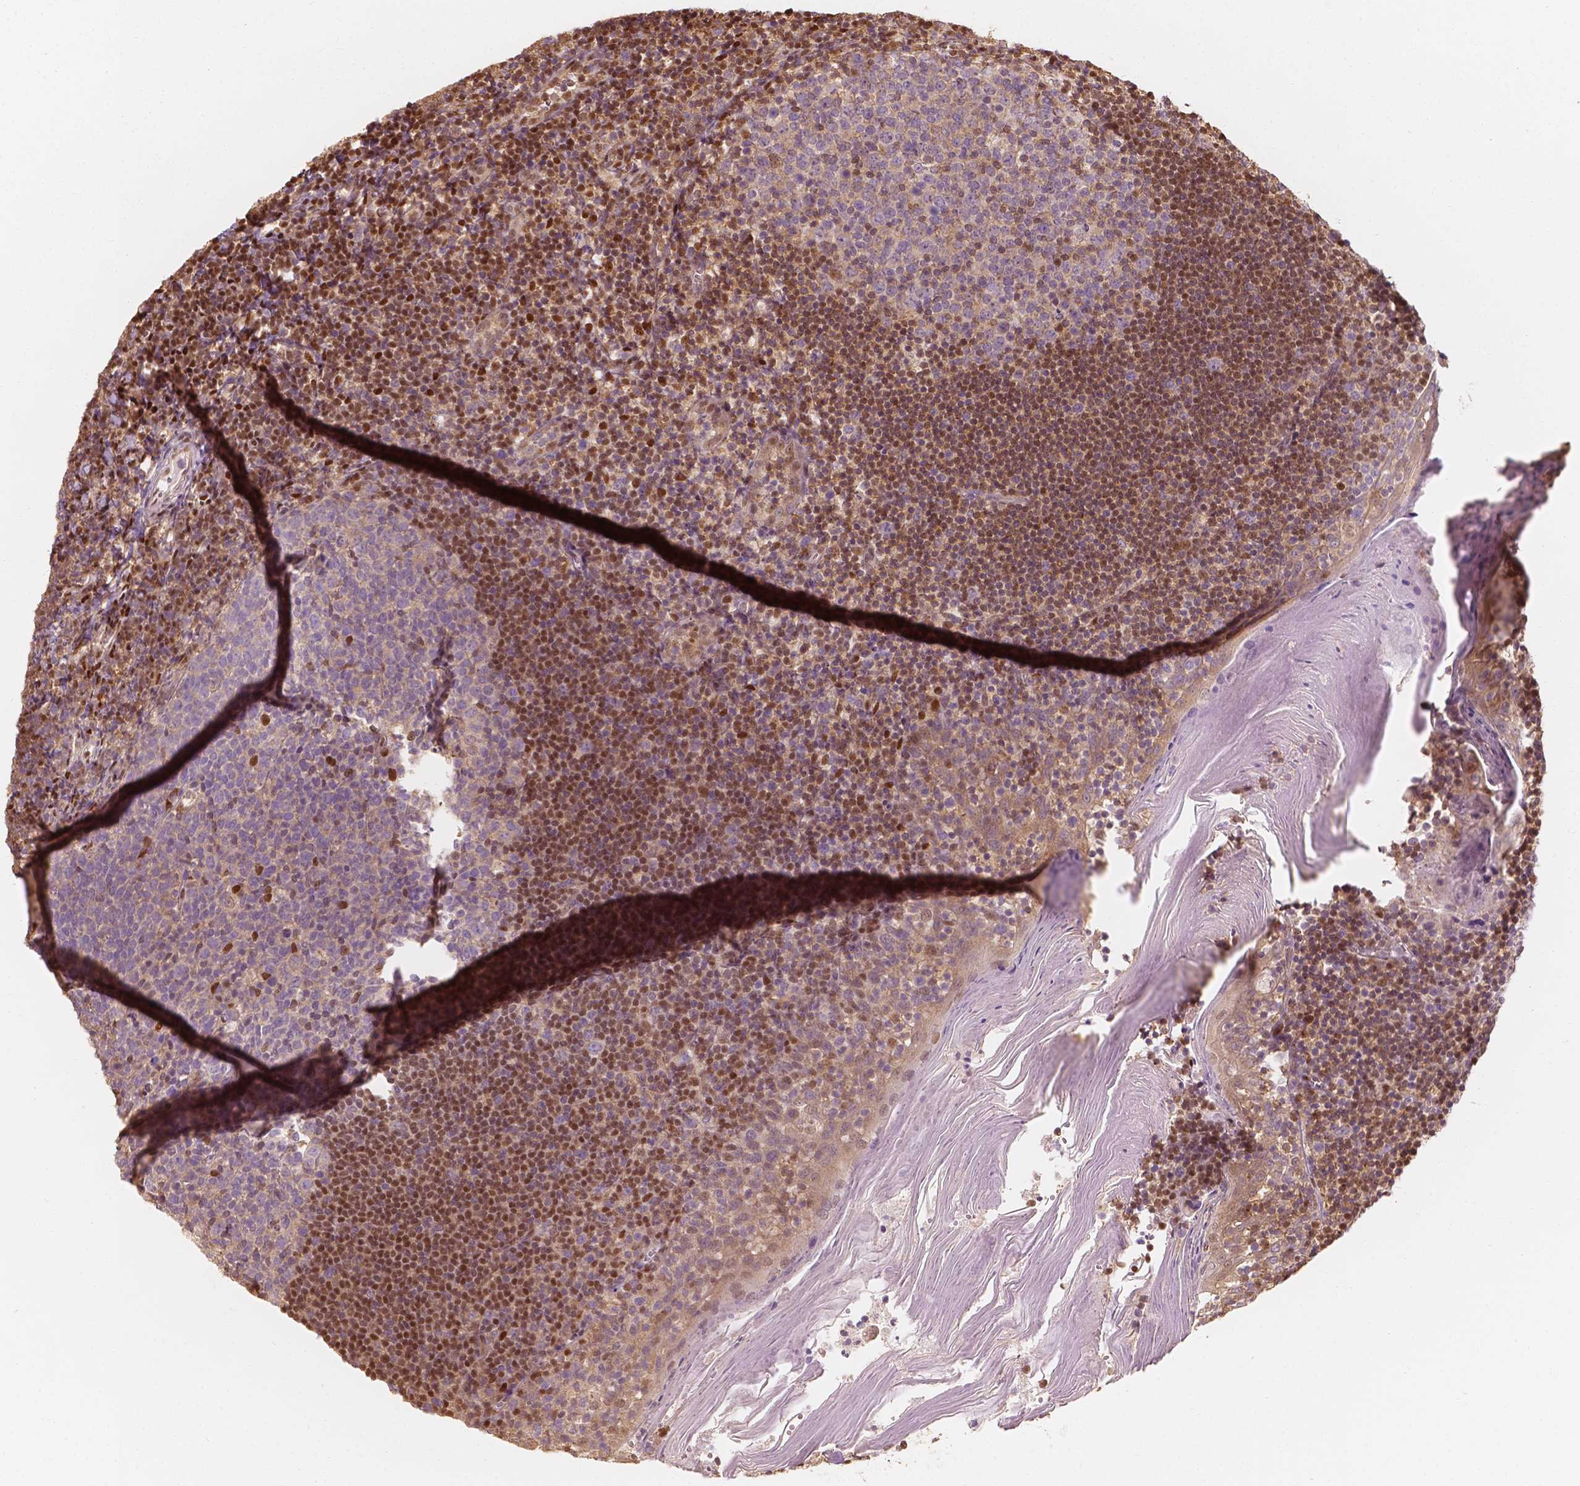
{"staining": {"intensity": "moderate", "quantity": "<25%", "location": "nuclear"}, "tissue": "lymph node", "cell_type": "Germinal center cells", "image_type": "normal", "snomed": [{"axis": "morphology", "description": "Normal tissue, NOS"}, {"axis": "topography", "description": "Lymph node"}], "caption": "Germinal center cells reveal moderate nuclear positivity in about <25% of cells in benign lymph node. (DAB IHC with brightfield microscopy, high magnification).", "gene": "TBC1D17", "patient": {"sex": "female", "age": 21}}